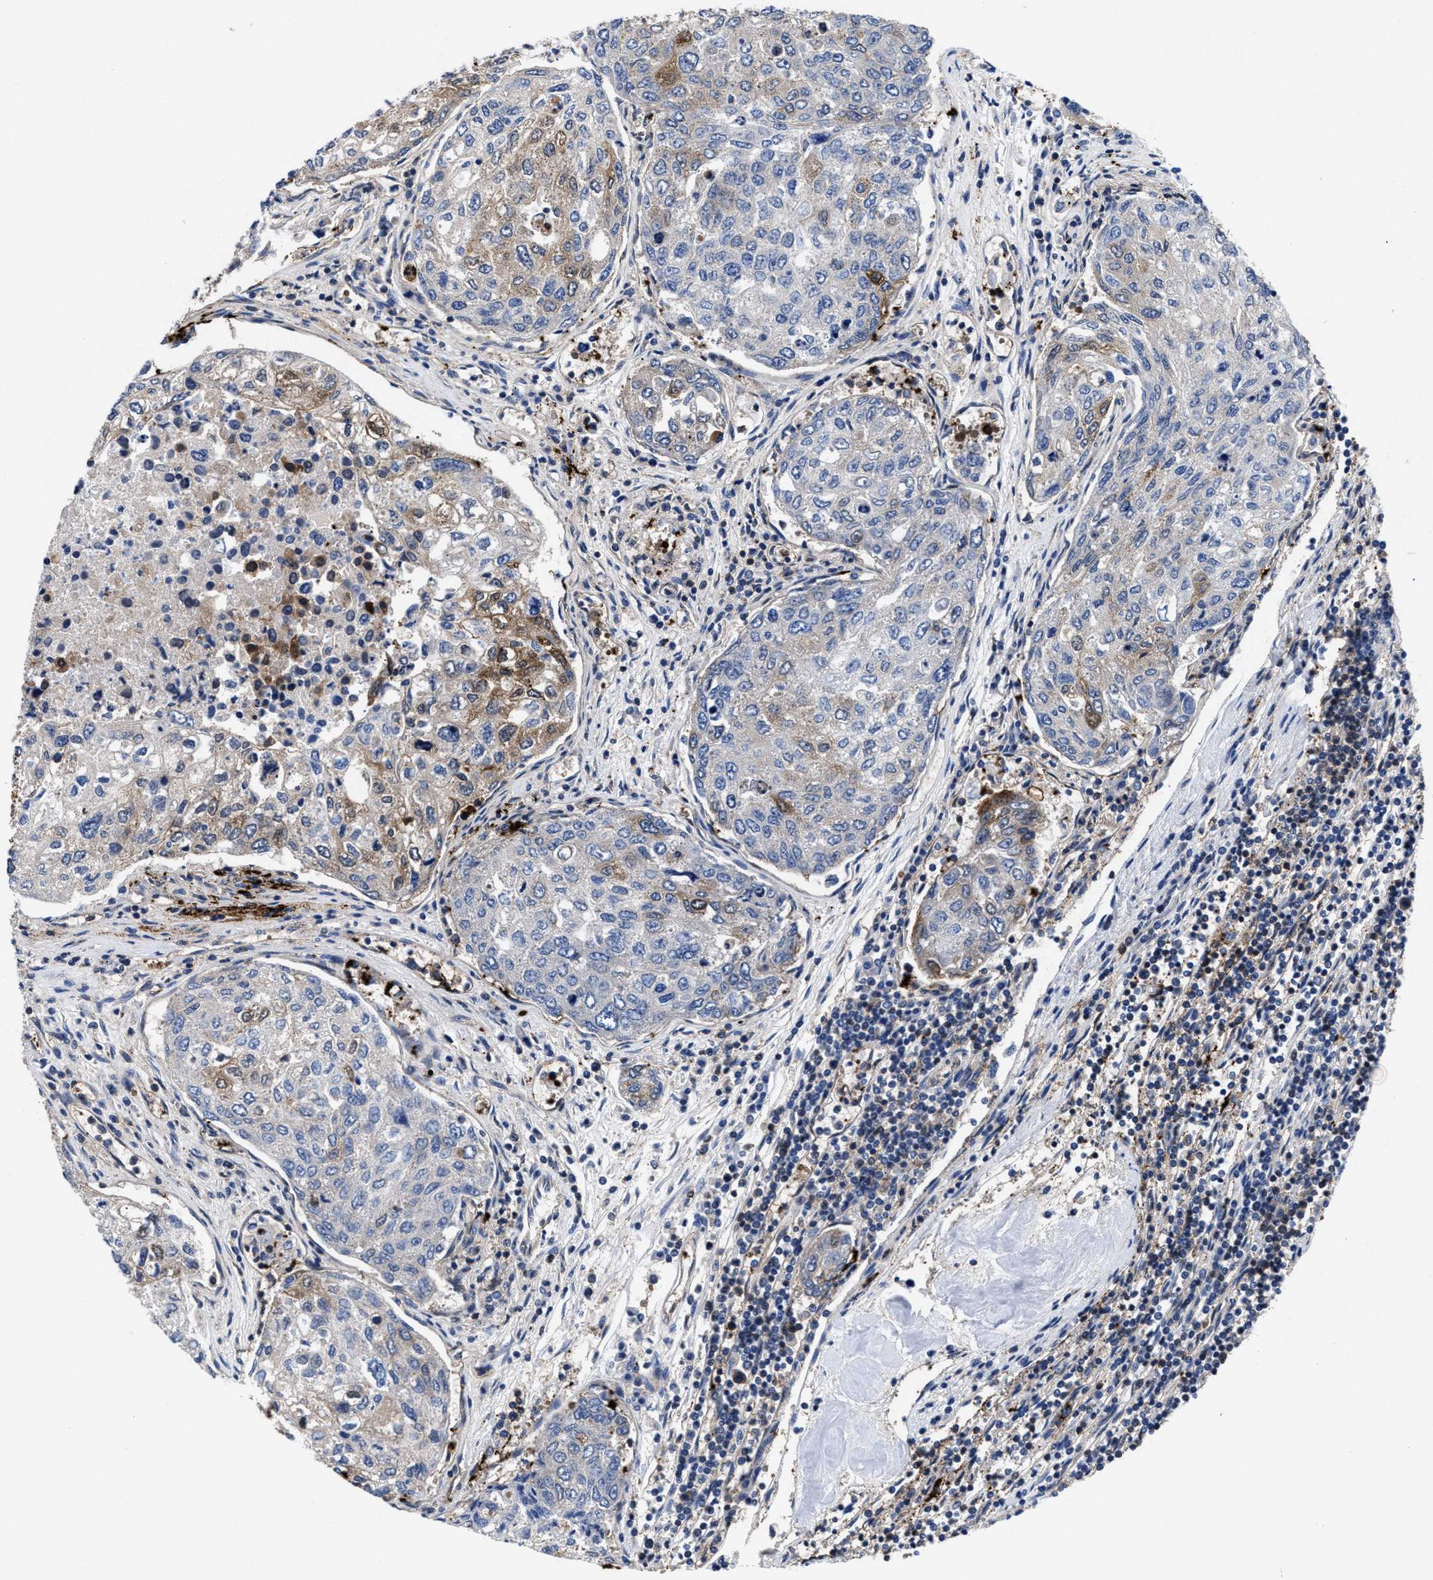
{"staining": {"intensity": "moderate", "quantity": "<25%", "location": "cytoplasmic/membranous"}, "tissue": "urothelial cancer", "cell_type": "Tumor cells", "image_type": "cancer", "snomed": [{"axis": "morphology", "description": "Urothelial carcinoma, High grade"}, {"axis": "topography", "description": "Lymph node"}, {"axis": "topography", "description": "Urinary bladder"}], "caption": "Human urothelial carcinoma (high-grade) stained with a brown dye demonstrates moderate cytoplasmic/membranous positive positivity in about <25% of tumor cells.", "gene": "ACLY", "patient": {"sex": "male", "age": 51}}